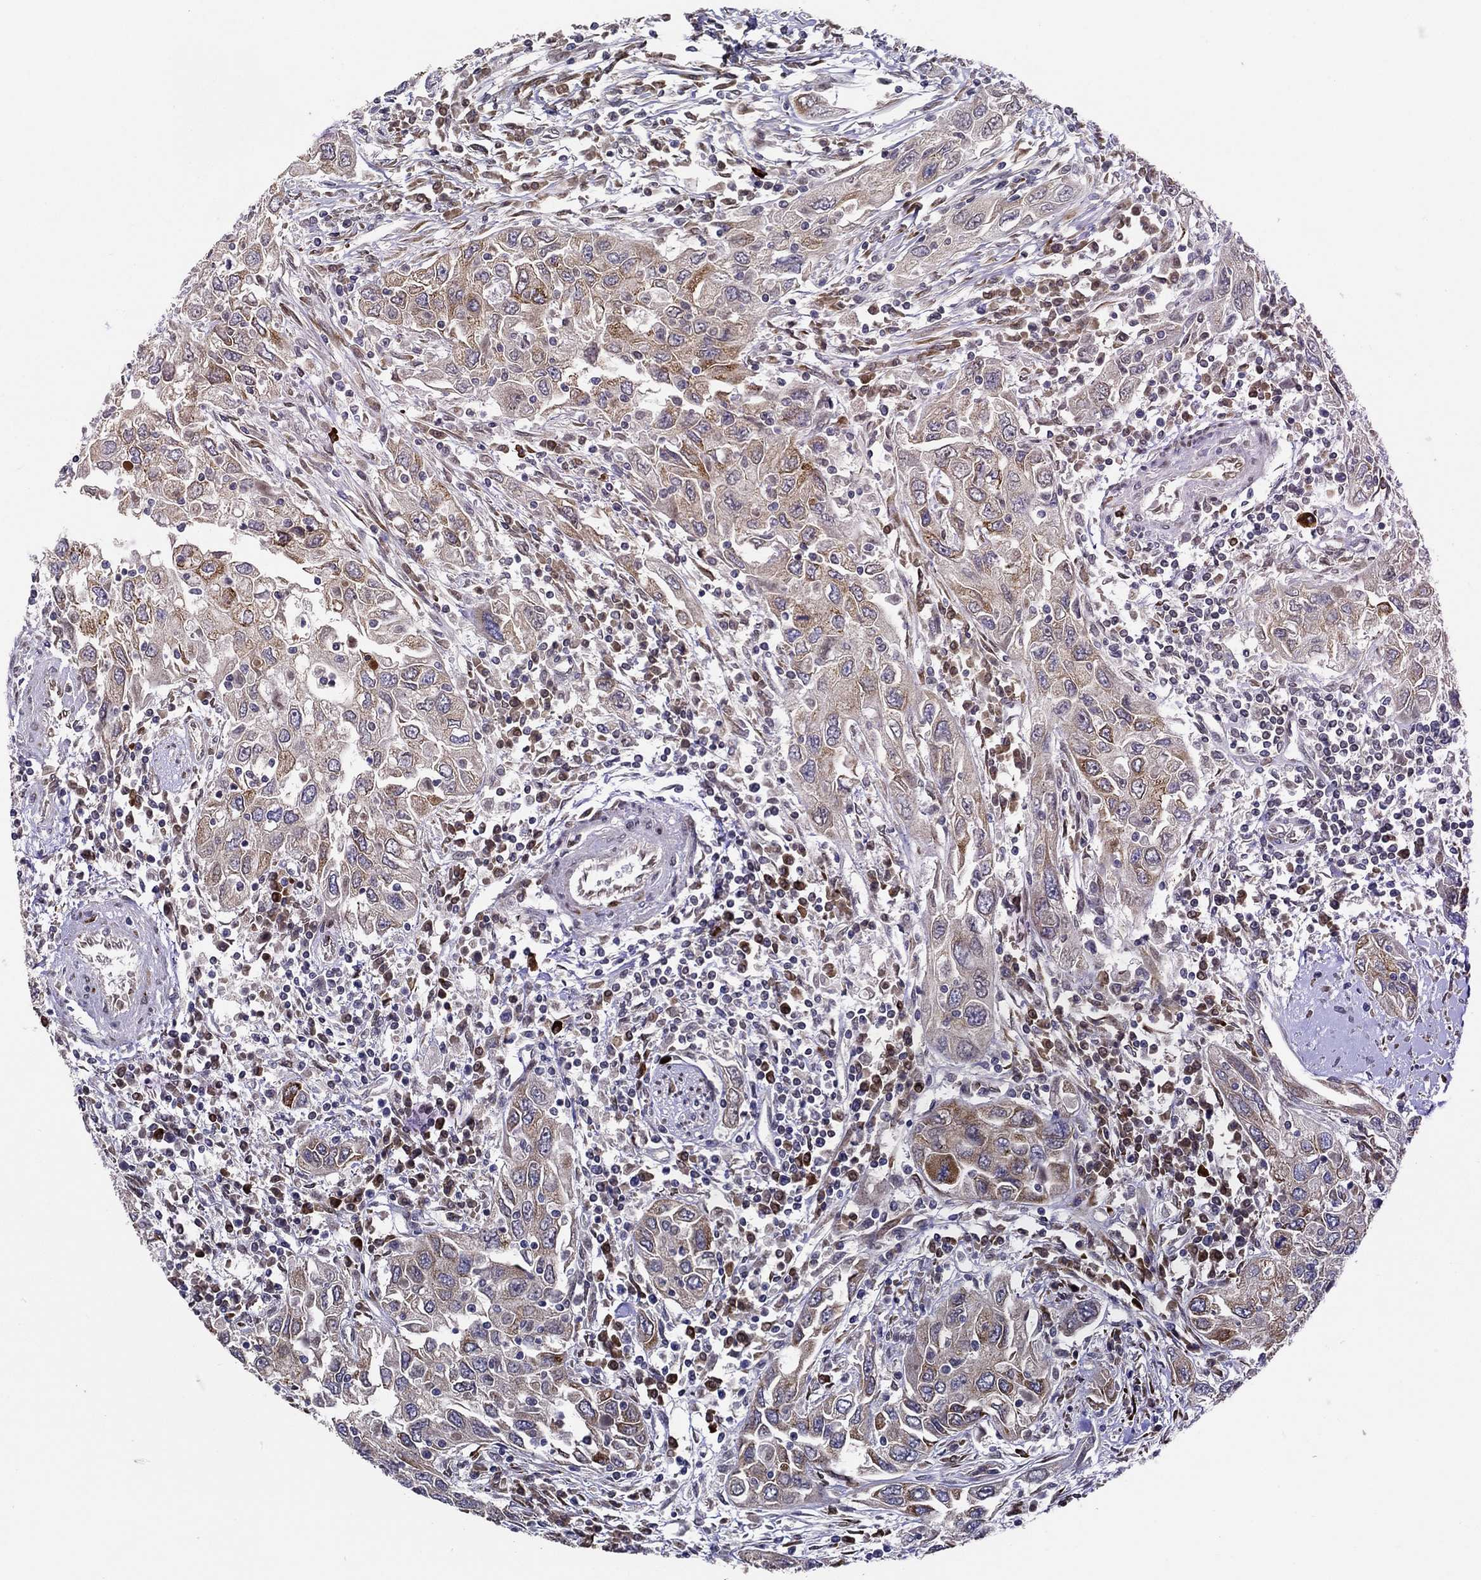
{"staining": {"intensity": "moderate", "quantity": "<25%", "location": "cytoplasmic/membranous"}, "tissue": "urothelial cancer", "cell_type": "Tumor cells", "image_type": "cancer", "snomed": [{"axis": "morphology", "description": "Urothelial carcinoma, High grade"}, {"axis": "topography", "description": "Urinary bladder"}], "caption": "Protein expression analysis of human urothelial carcinoma (high-grade) reveals moderate cytoplasmic/membranous staining in about <25% of tumor cells.", "gene": "CETN3", "patient": {"sex": "male", "age": 76}}